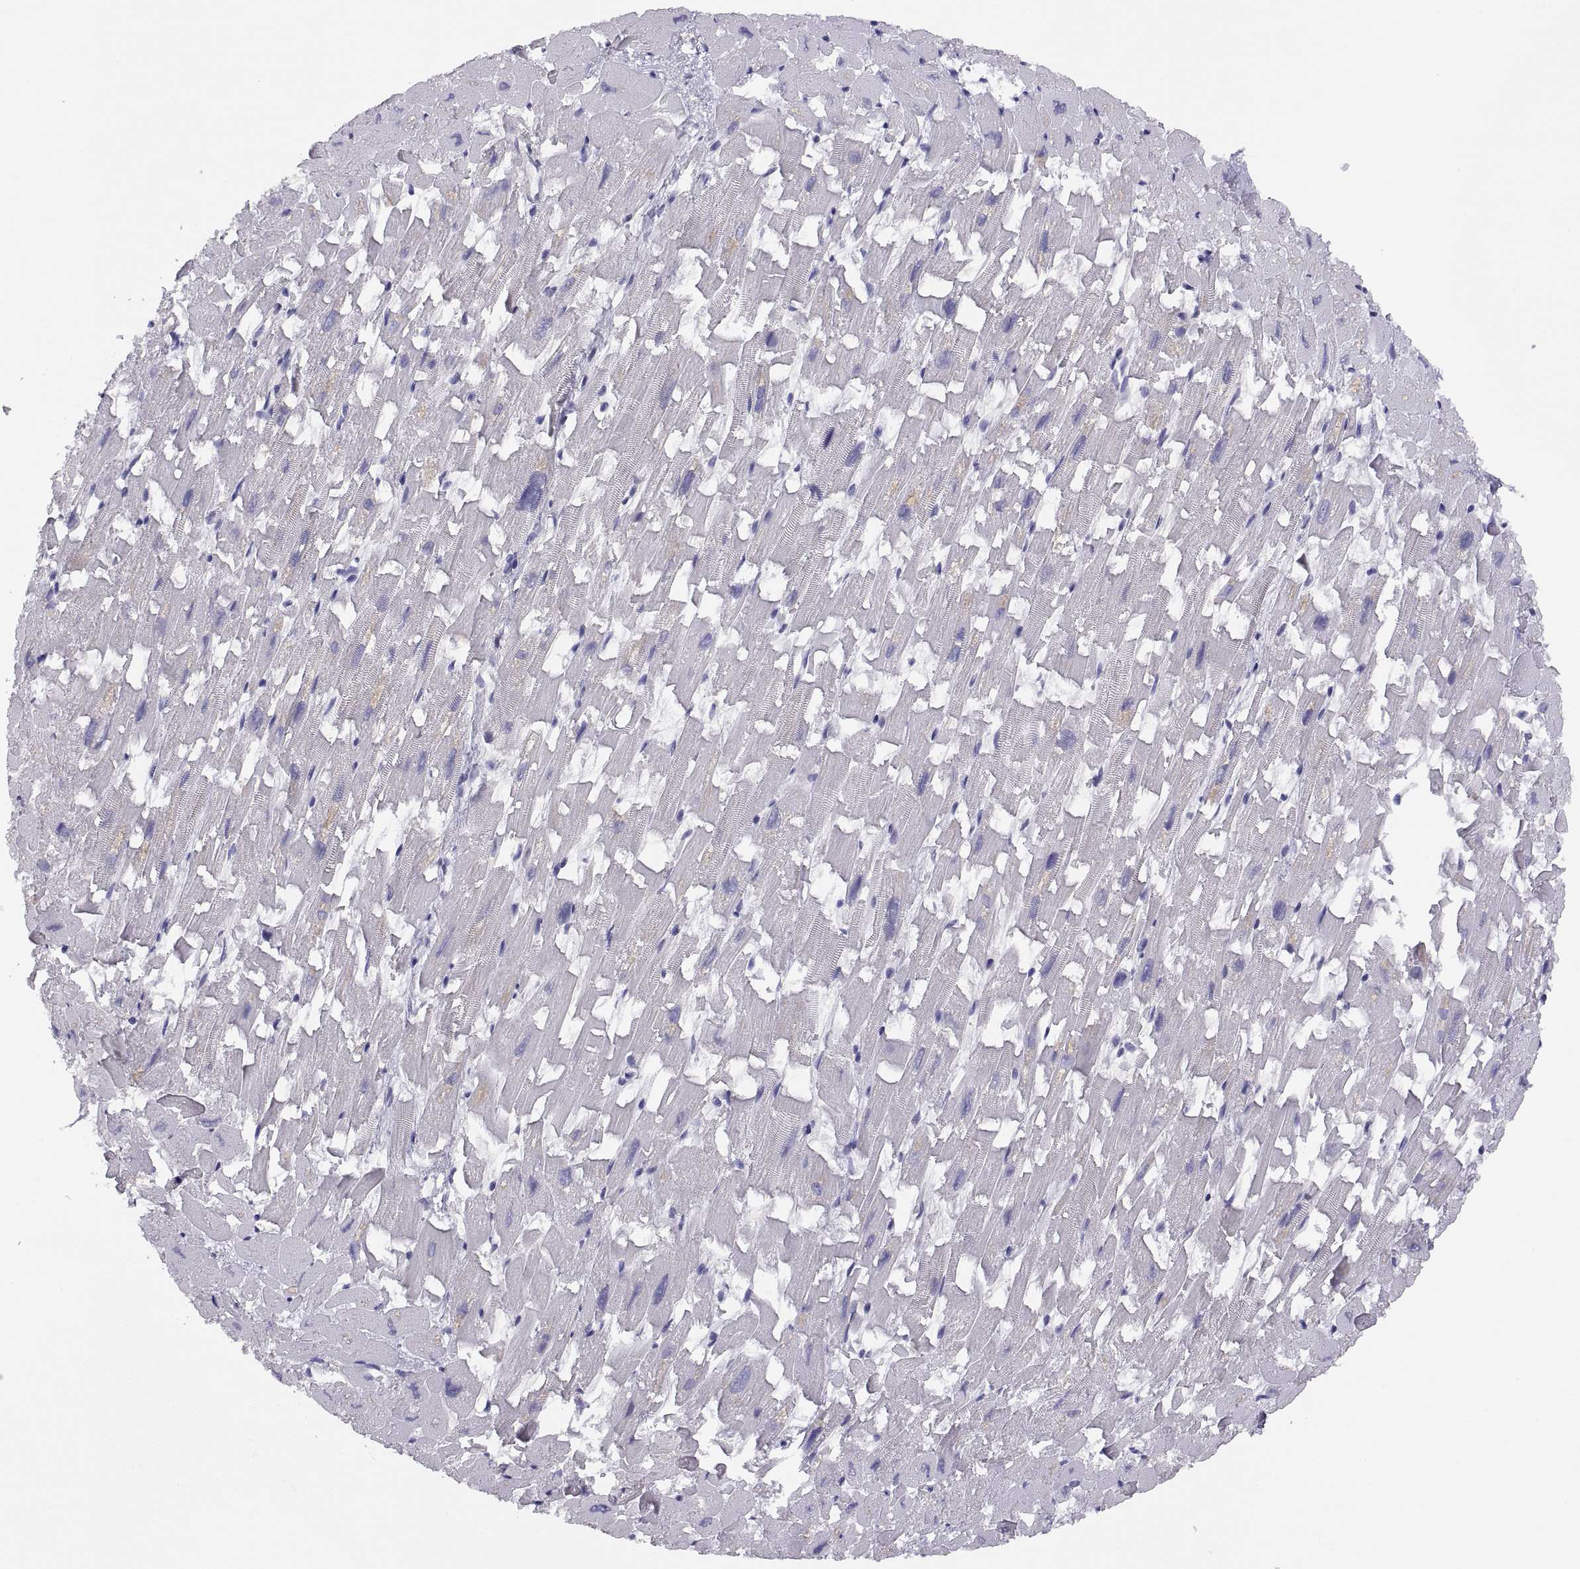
{"staining": {"intensity": "negative", "quantity": "none", "location": "none"}, "tissue": "heart muscle", "cell_type": "Cardiomyocytes", "image_type": "normal", "snomed": [{"axis": "morphology", "description": "Normal tissue, NOS"}, {"axis": "topography", "description": "Heart"}], "caption": "This is an IHC photomicrograph of normal heart muscle. There is no expression in cardiomyocytes.", "gene": "STRC", "patient": {"sex": "female", "age": 64}}